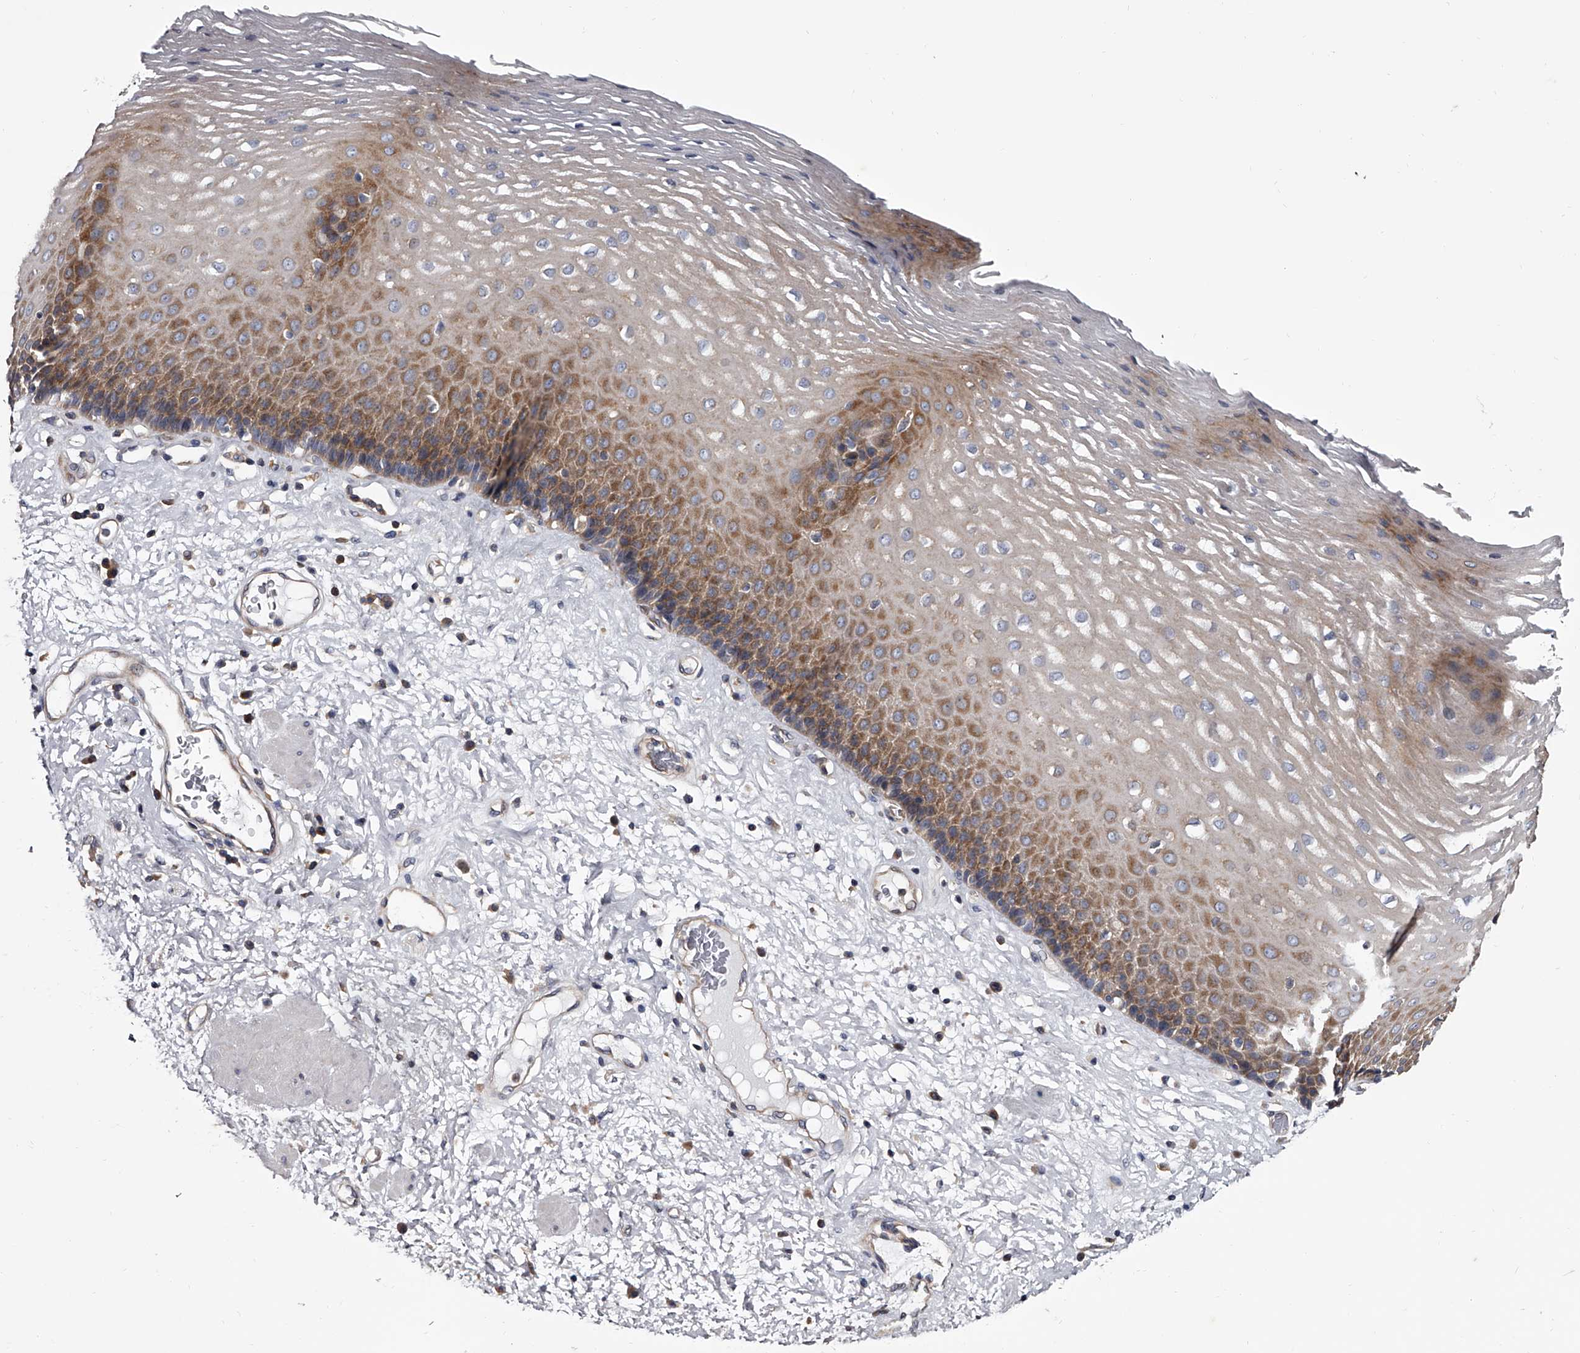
{"staining": {"intensity": "moderate", "quantity": ">75%", "location": "cytoplasmic/membranous"}, "tissue": "esophagus", "cell_type": "Squamous epithelial cells", "image_type": "normal", "snomed": [{"axis": "morphology", "description": "Normal tissue, NOS"}, {"axis": "morphology", "description": "Adenocarcinoma, NOS"}, {"axis": "topography", "description": "Esophagus"}], "caption": "An IHC histopathology image of normal tissue is shown. Protein staining in brown labels moderate cytoplasmic/membranous positivity in esophagus within squamous epithelial cells. Nuclei are stained in blue.", "gene": "GAPVD1", "patient": {"sex": "male", "age": 62}}